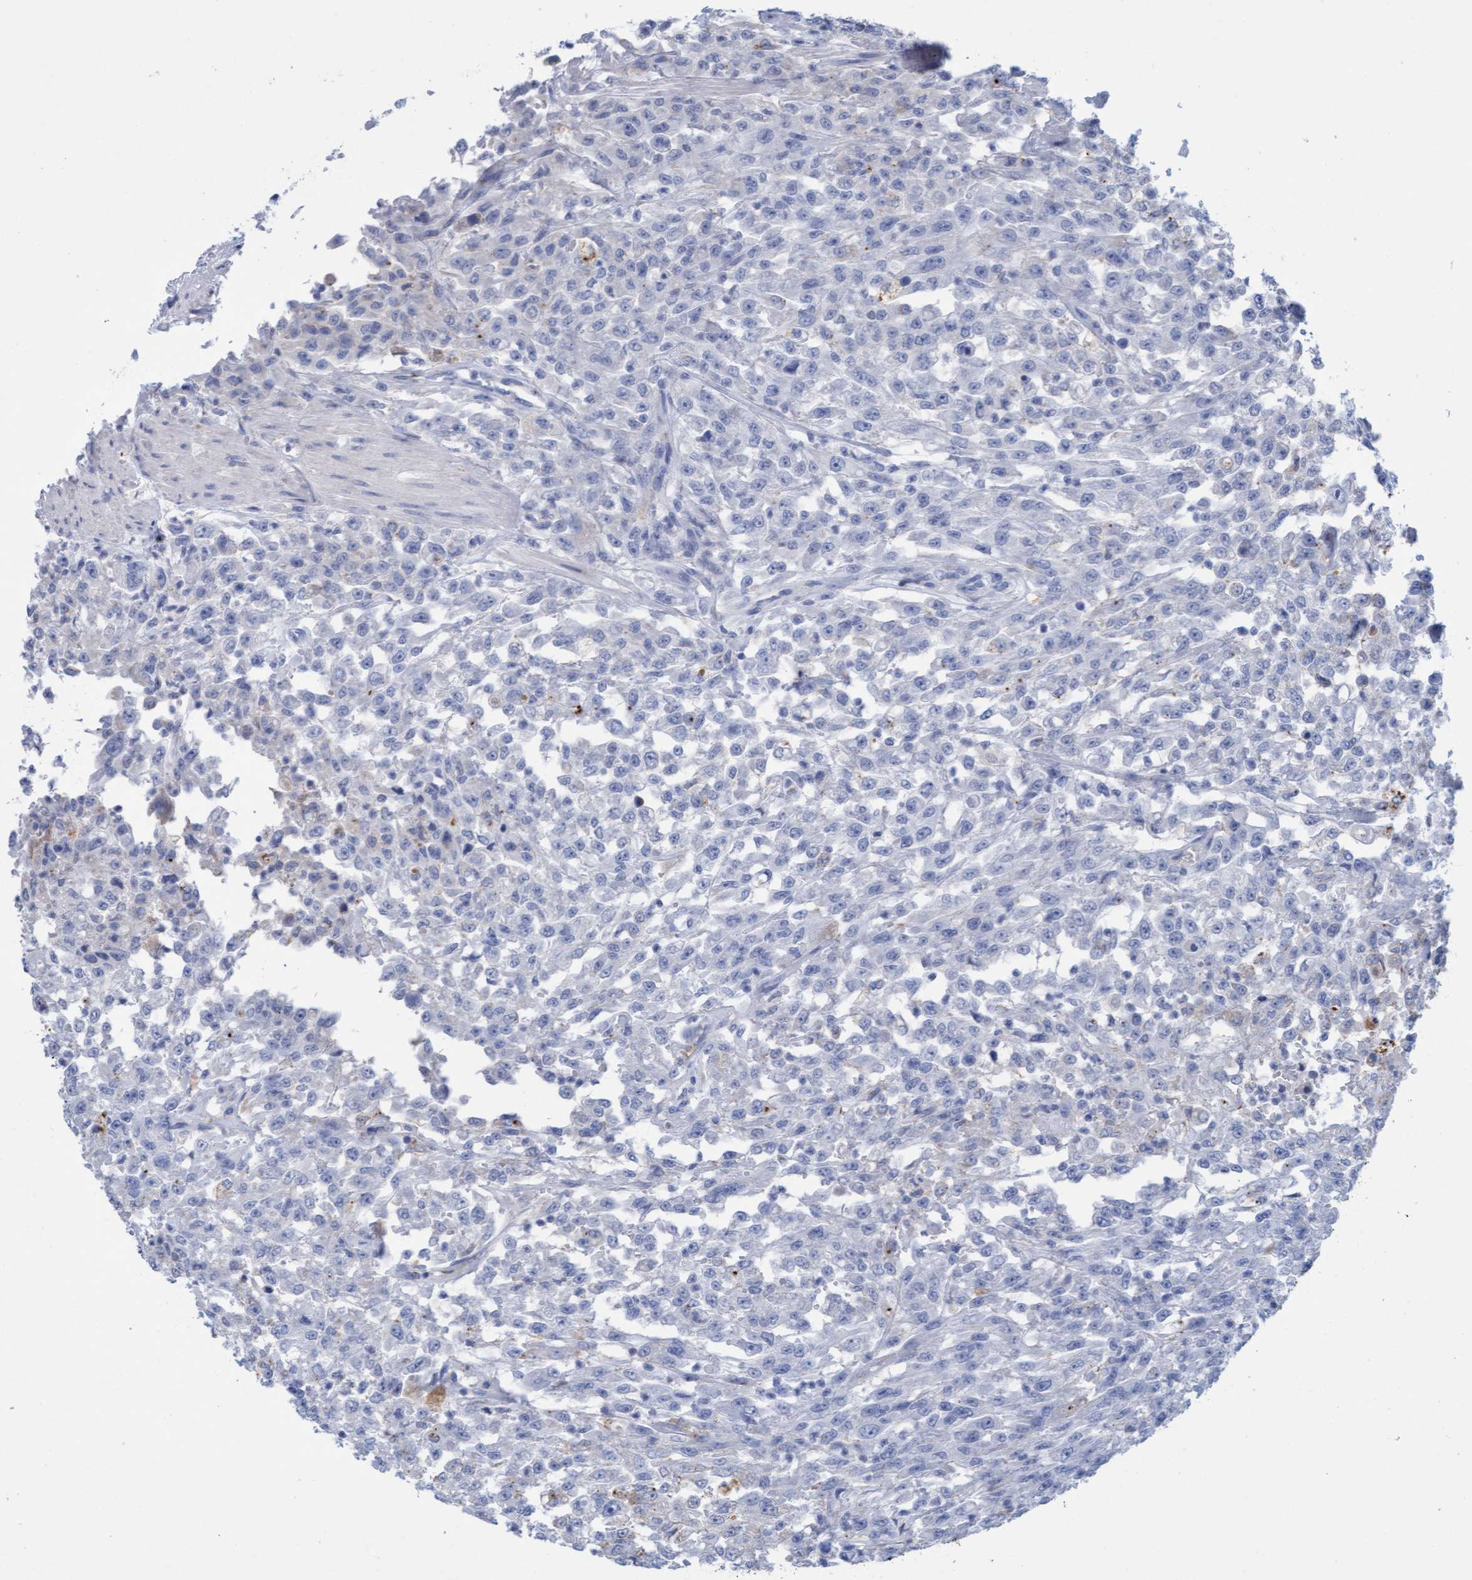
{"staining": {"intensity": "negative", "quantity": "none", "location": "none"}, "tissue": "urothelial cancer", "cell_type": "Tumor cells", "image_type": "cancer", "snomed": [{"axis": "morphology", "description": "Urothelial carcinoma, High grade"}, {"axis": "topography", "description": "Urinary bladder"}], "caption": "Tumor cells are negative for brown protein staining in urothelial cancer.", "gene": "SGSH", "patient": {"sex": "male", "age": 46}}